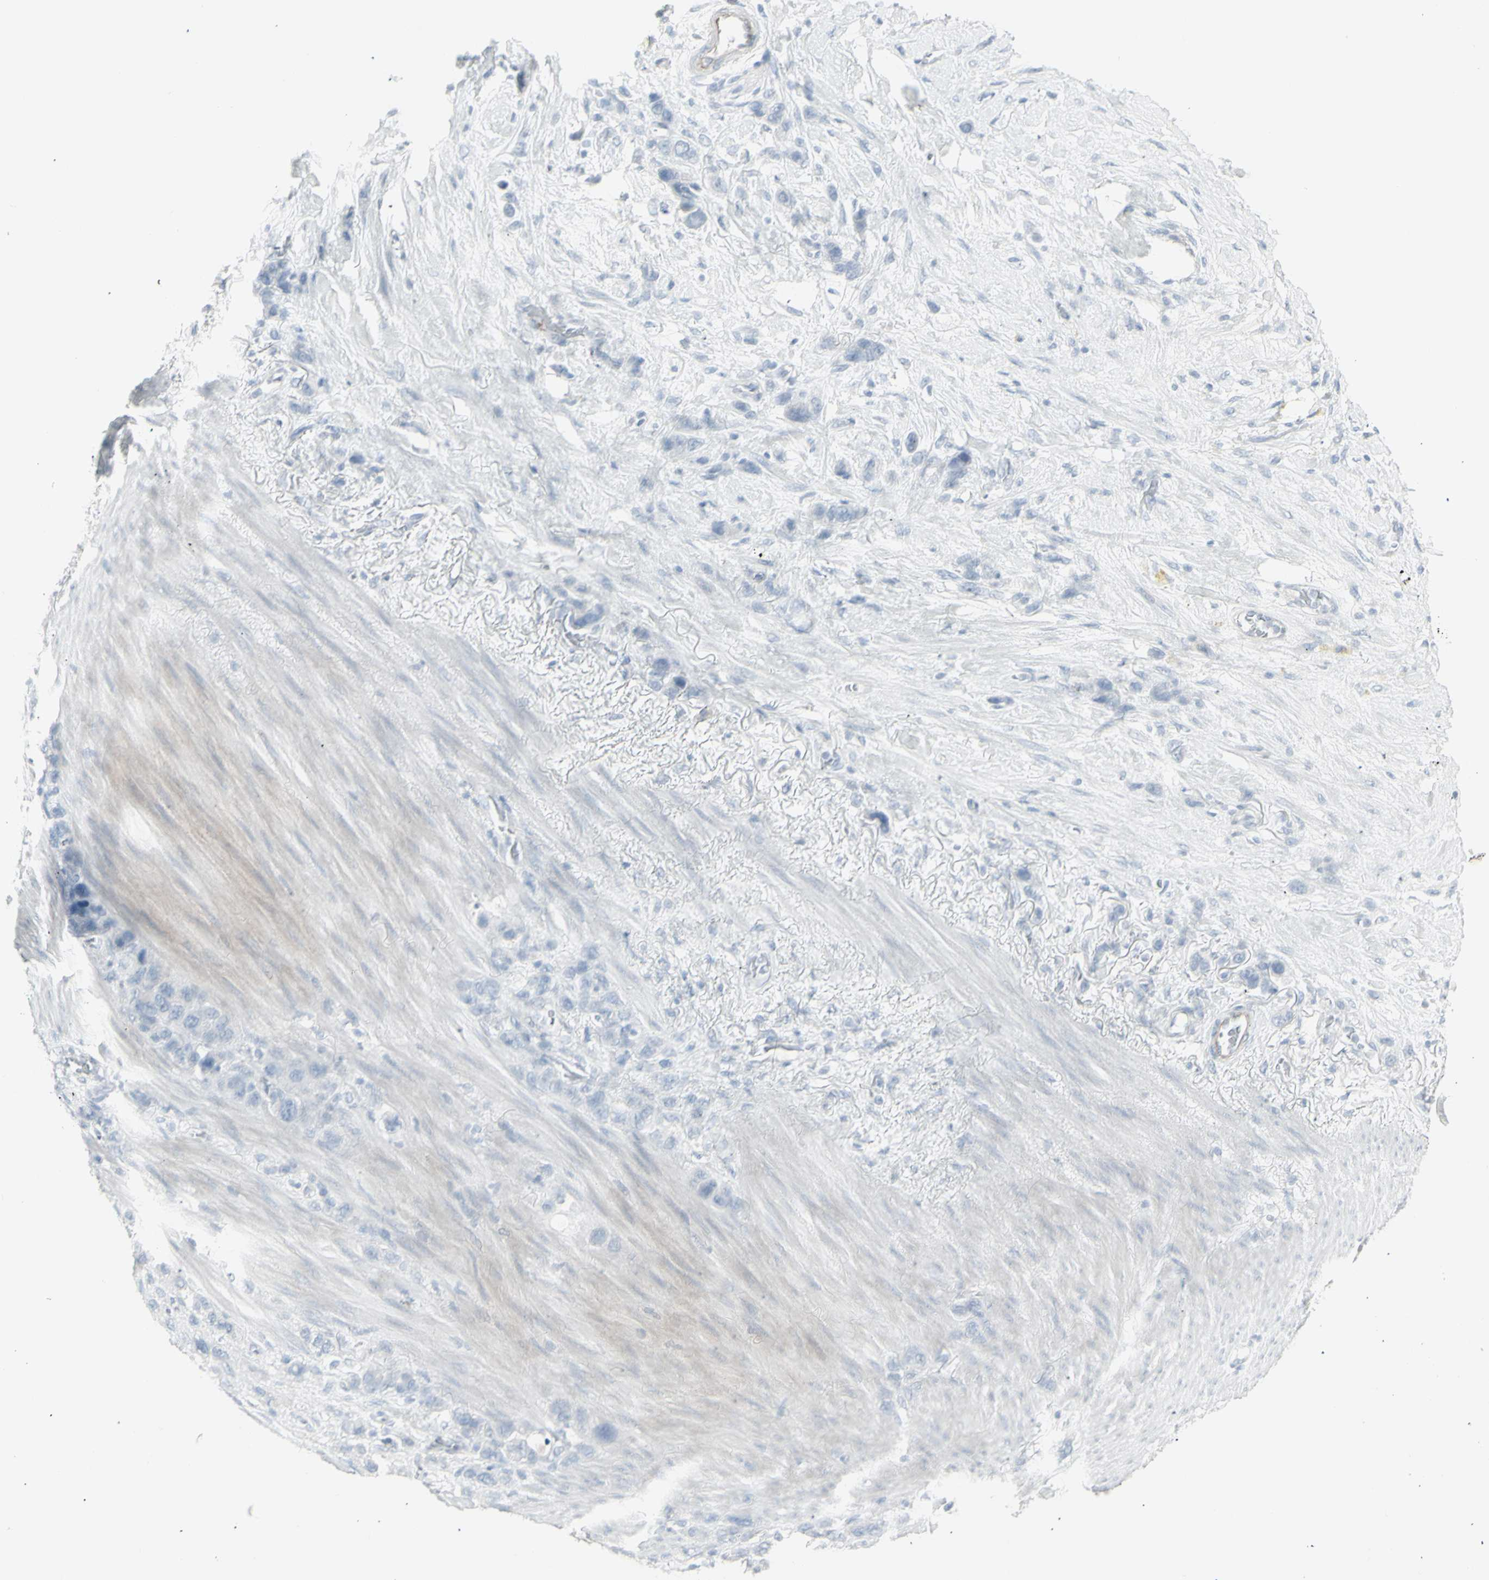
{"staining": {"intensity": "negative", "quantity": "none", "location": "none"}, "tissue": "stomach cancer", "cell_type": "Tumor cells", "image_type": "cancer", "snomed": [{"axis": "morphology", "description": "Adenocarcinoma, NOS"}, {"axis": "morphology", "description": "Adenocarcinoma, High grade"}, {"axis": "topography", "description": "Stomach, upper"}, {"axis": "topography", "description": "Stomach, lower"}], "caption": "This is an immunohistochemistry (IHC) image of human stomach cancer (adenocarcinoma). There is no positivity in tumor cells.", "gene": "YBX2", "patient": {"sex": "female", "age": 65}}